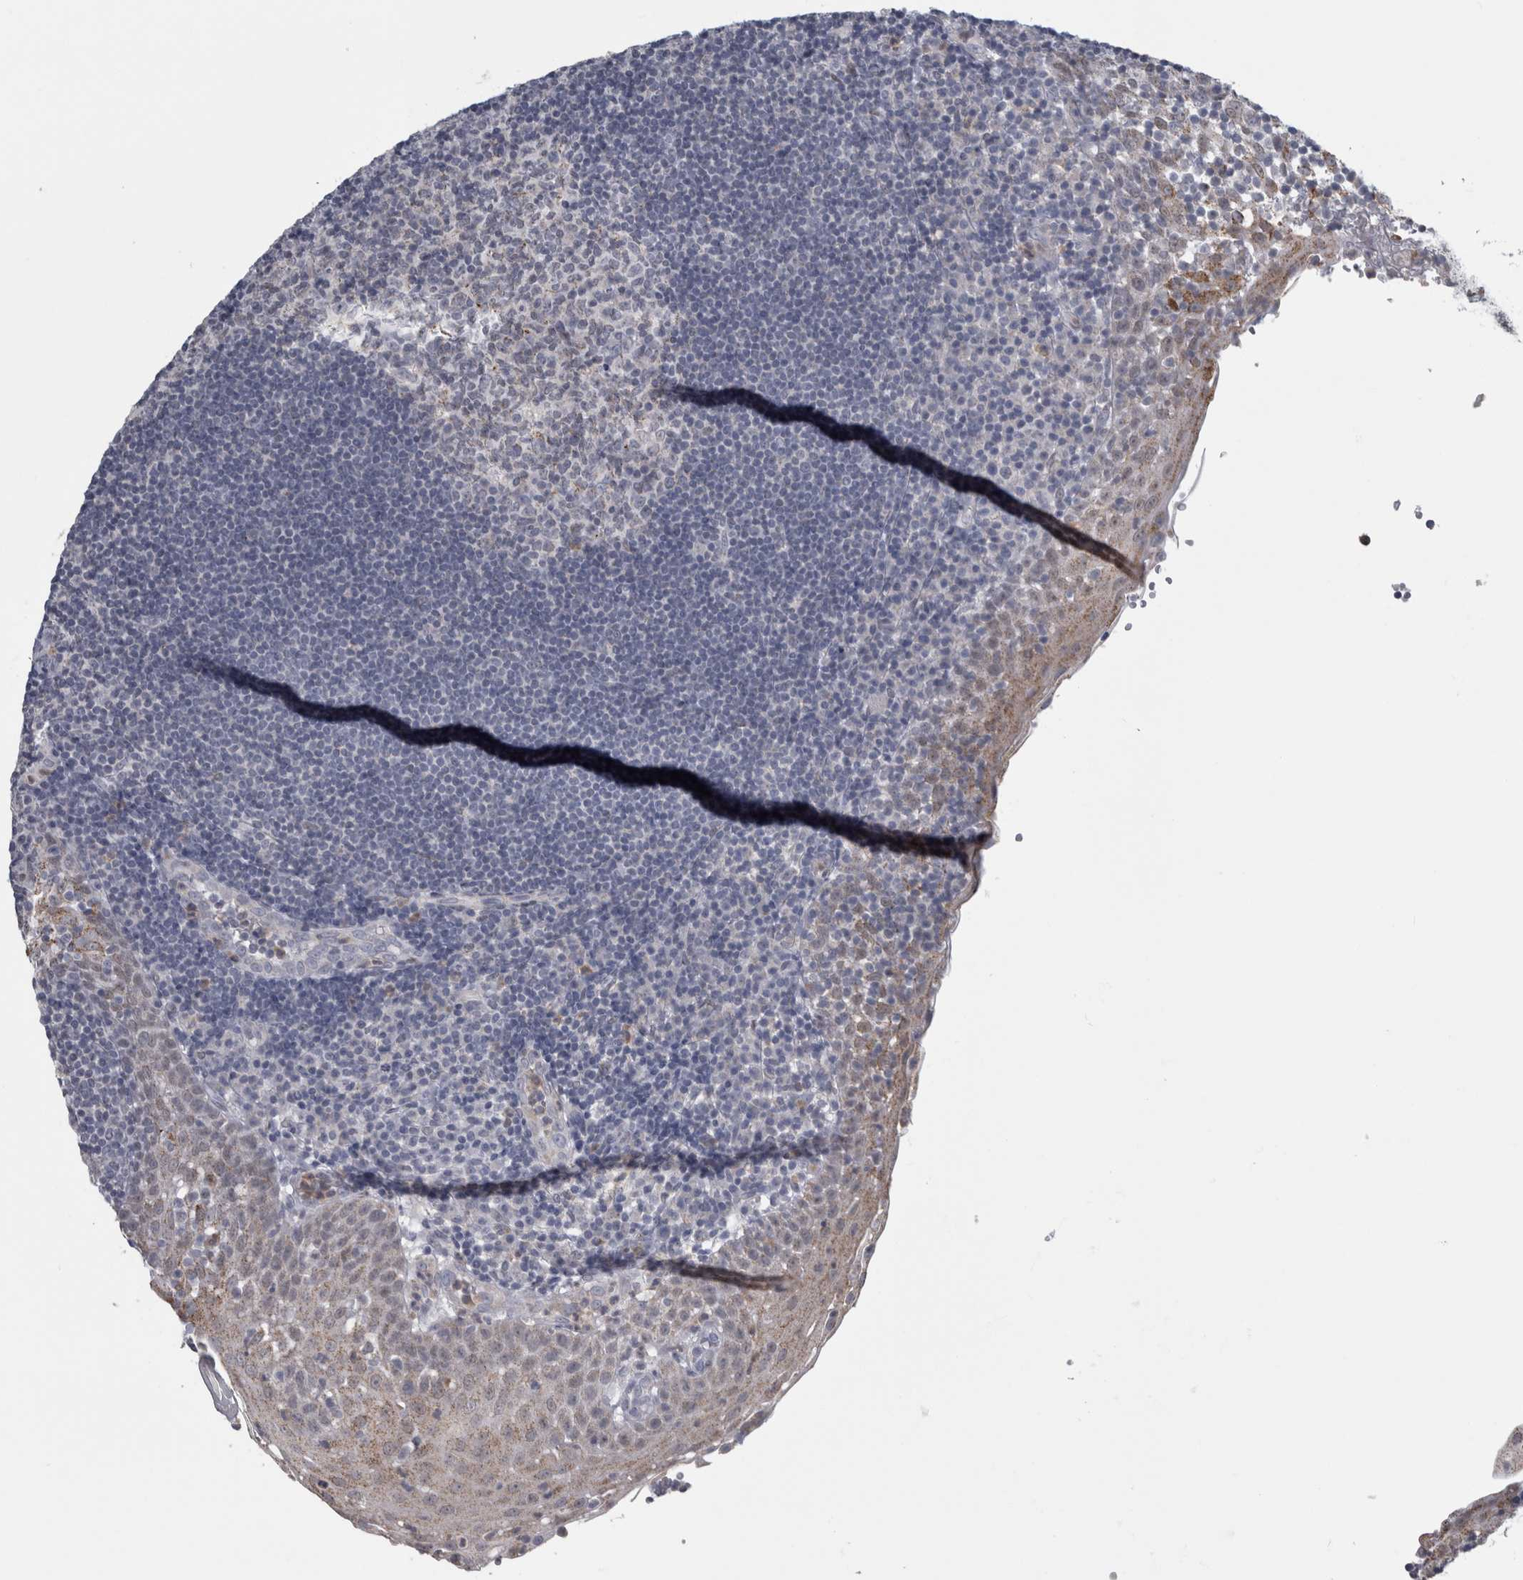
{"staining": {"intensity": "negative", "quantity": "none", "location": "none"}, "tissue": "tonsil", "cell_type": "Germinal center cells", "image_type": "normal", "snomed": [{"axis": "morphology", "description": "Normal tissue, NOS"}, {"axis": "topography", "description": "Tonsil"}], "caption": "This is an immunohistochemistry micrograph of benign human tonsil. There is no positivity in germinal center cells.", "gene": "PLIN1", "patient": {"sex": "female", "age": 40}}